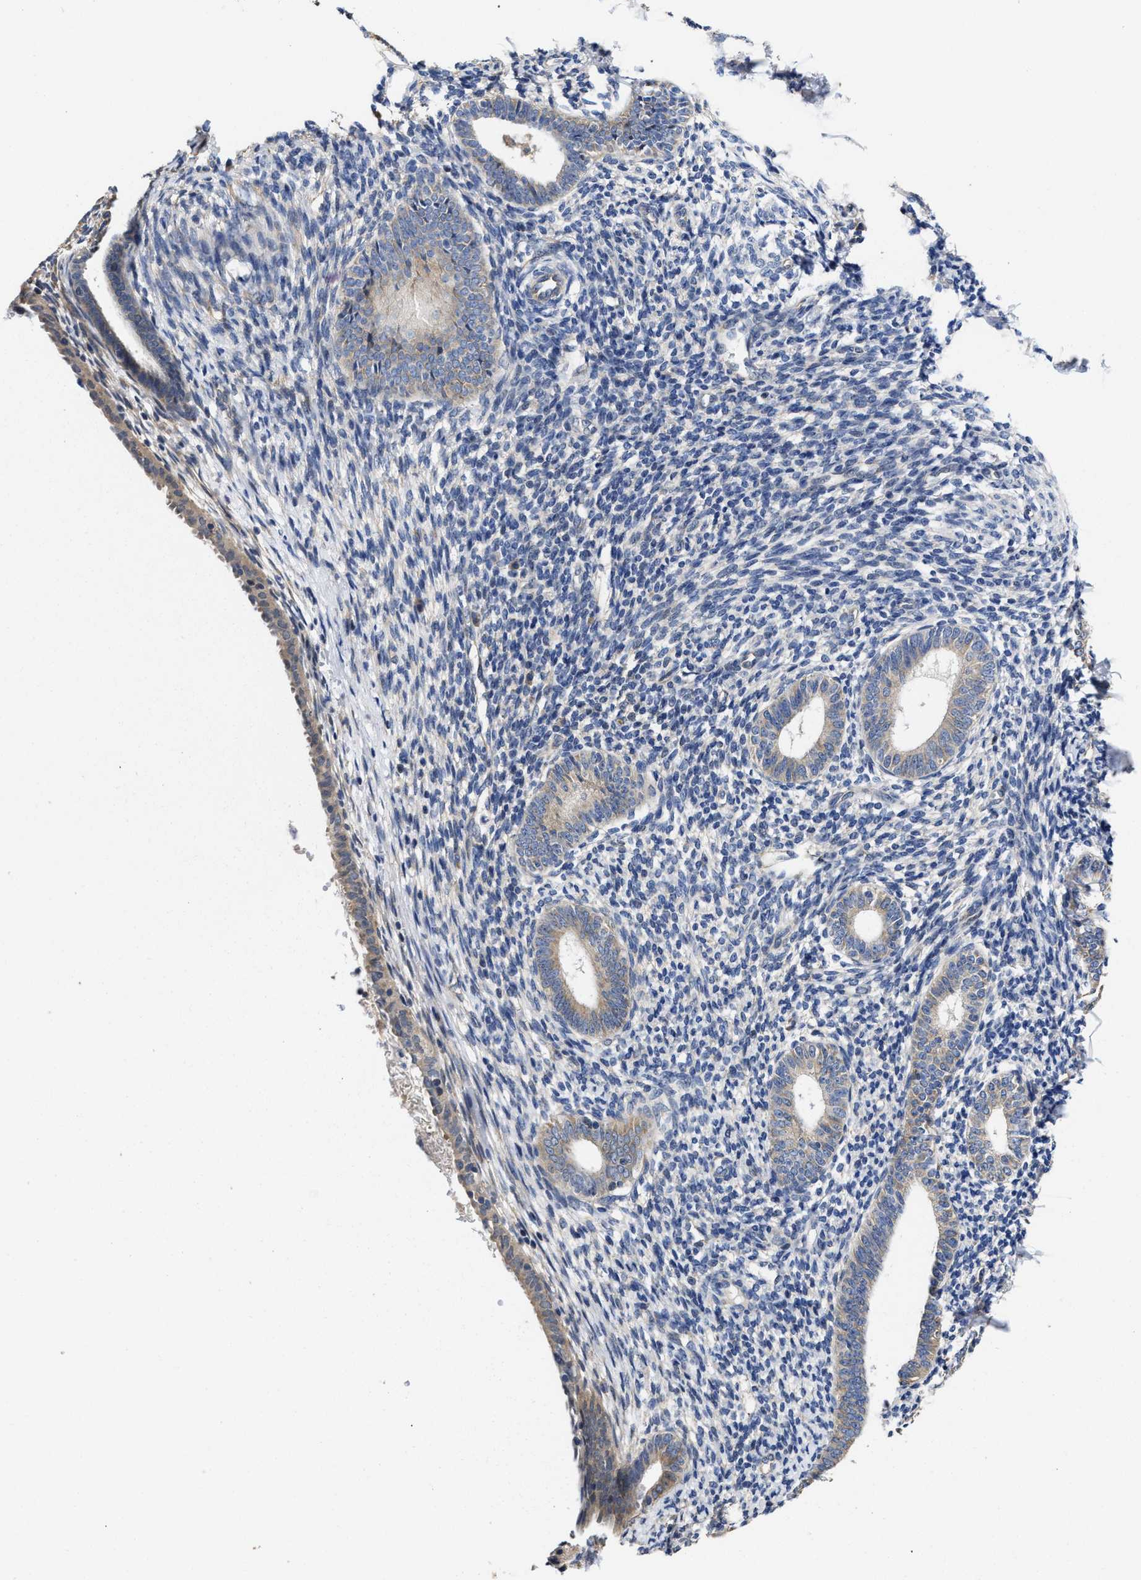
{"staining": {"intensity": "negative", "quantity": "none", "location": "none"}, "tissue": "endometrium", "cell_type": "Cells in endometrial stroma", "image_type": "normal", "snomed": [{"axis": "morphology", "description": "Normal tissue, NOS"}, {"axis": "morphology", "description": "Adenocarcinoma, NOS"}, {"axis": "topography", "description": "Endometrium"}], "caption": "This is a micrograph of IHC staining of benign endometrium, which shows no positivity in cells in endometrial stroma. Nuclei are stained in blue.", "gene": "TRAF6", "patient": {"sex": "female", "age": 57}}